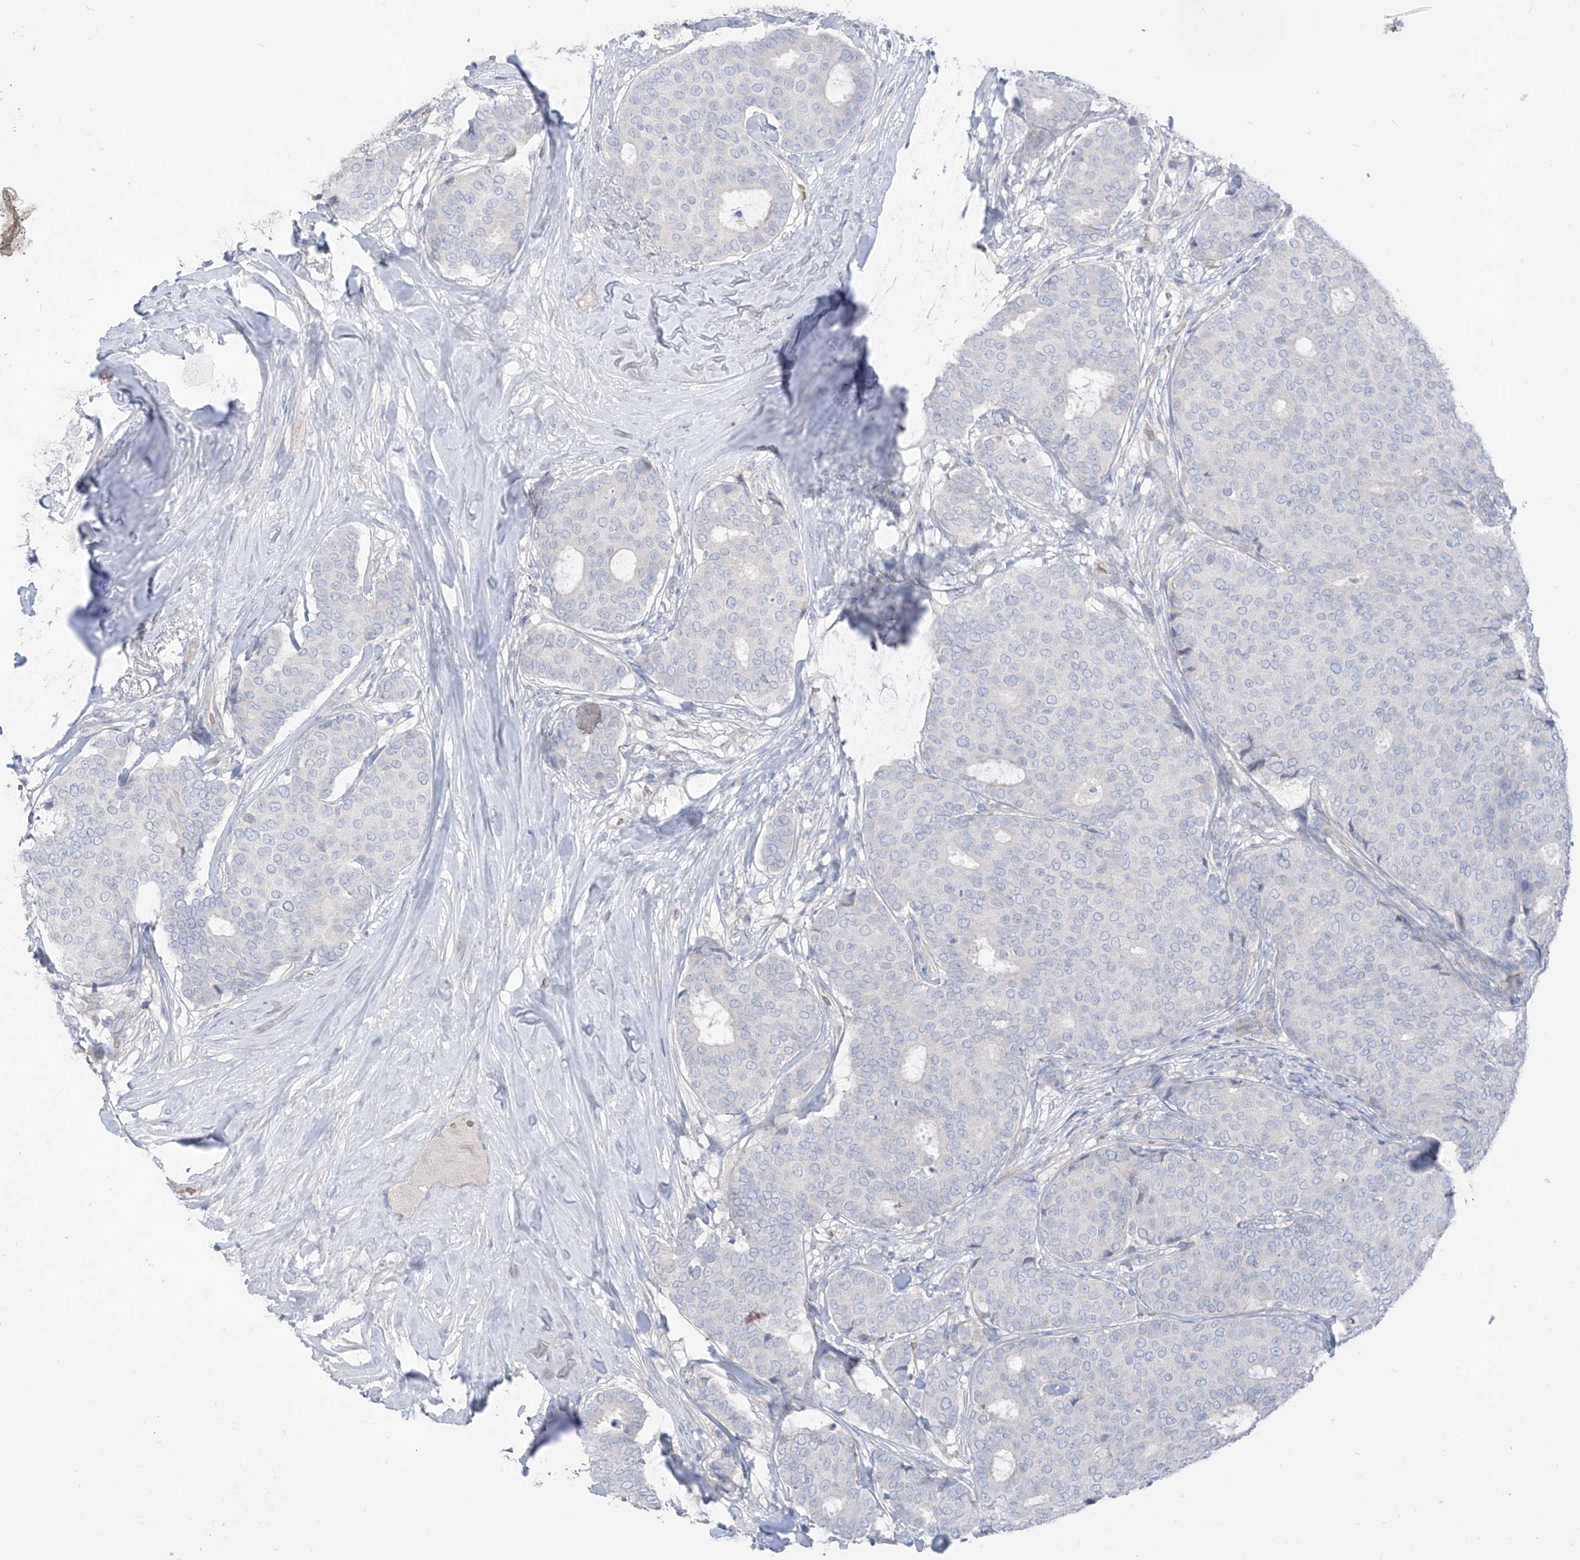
{"staining": {"intensity": "negative", "quantity": "none", "location": "none"}, "tissue": "breast cancer", "cell_type": "Tumor cells", "image_type": "cancer", "snomed": [{"axis": "morphology", "description": "Duct carcinoma"}, {"axis": "topography", "description": "Breast"}], "caption": "Immunohistochemical staining of human breast cancer displays no significant expression in tumor cells.", "gene": "ASPRV1", "patient": {"sex": "female", "age": 75}}